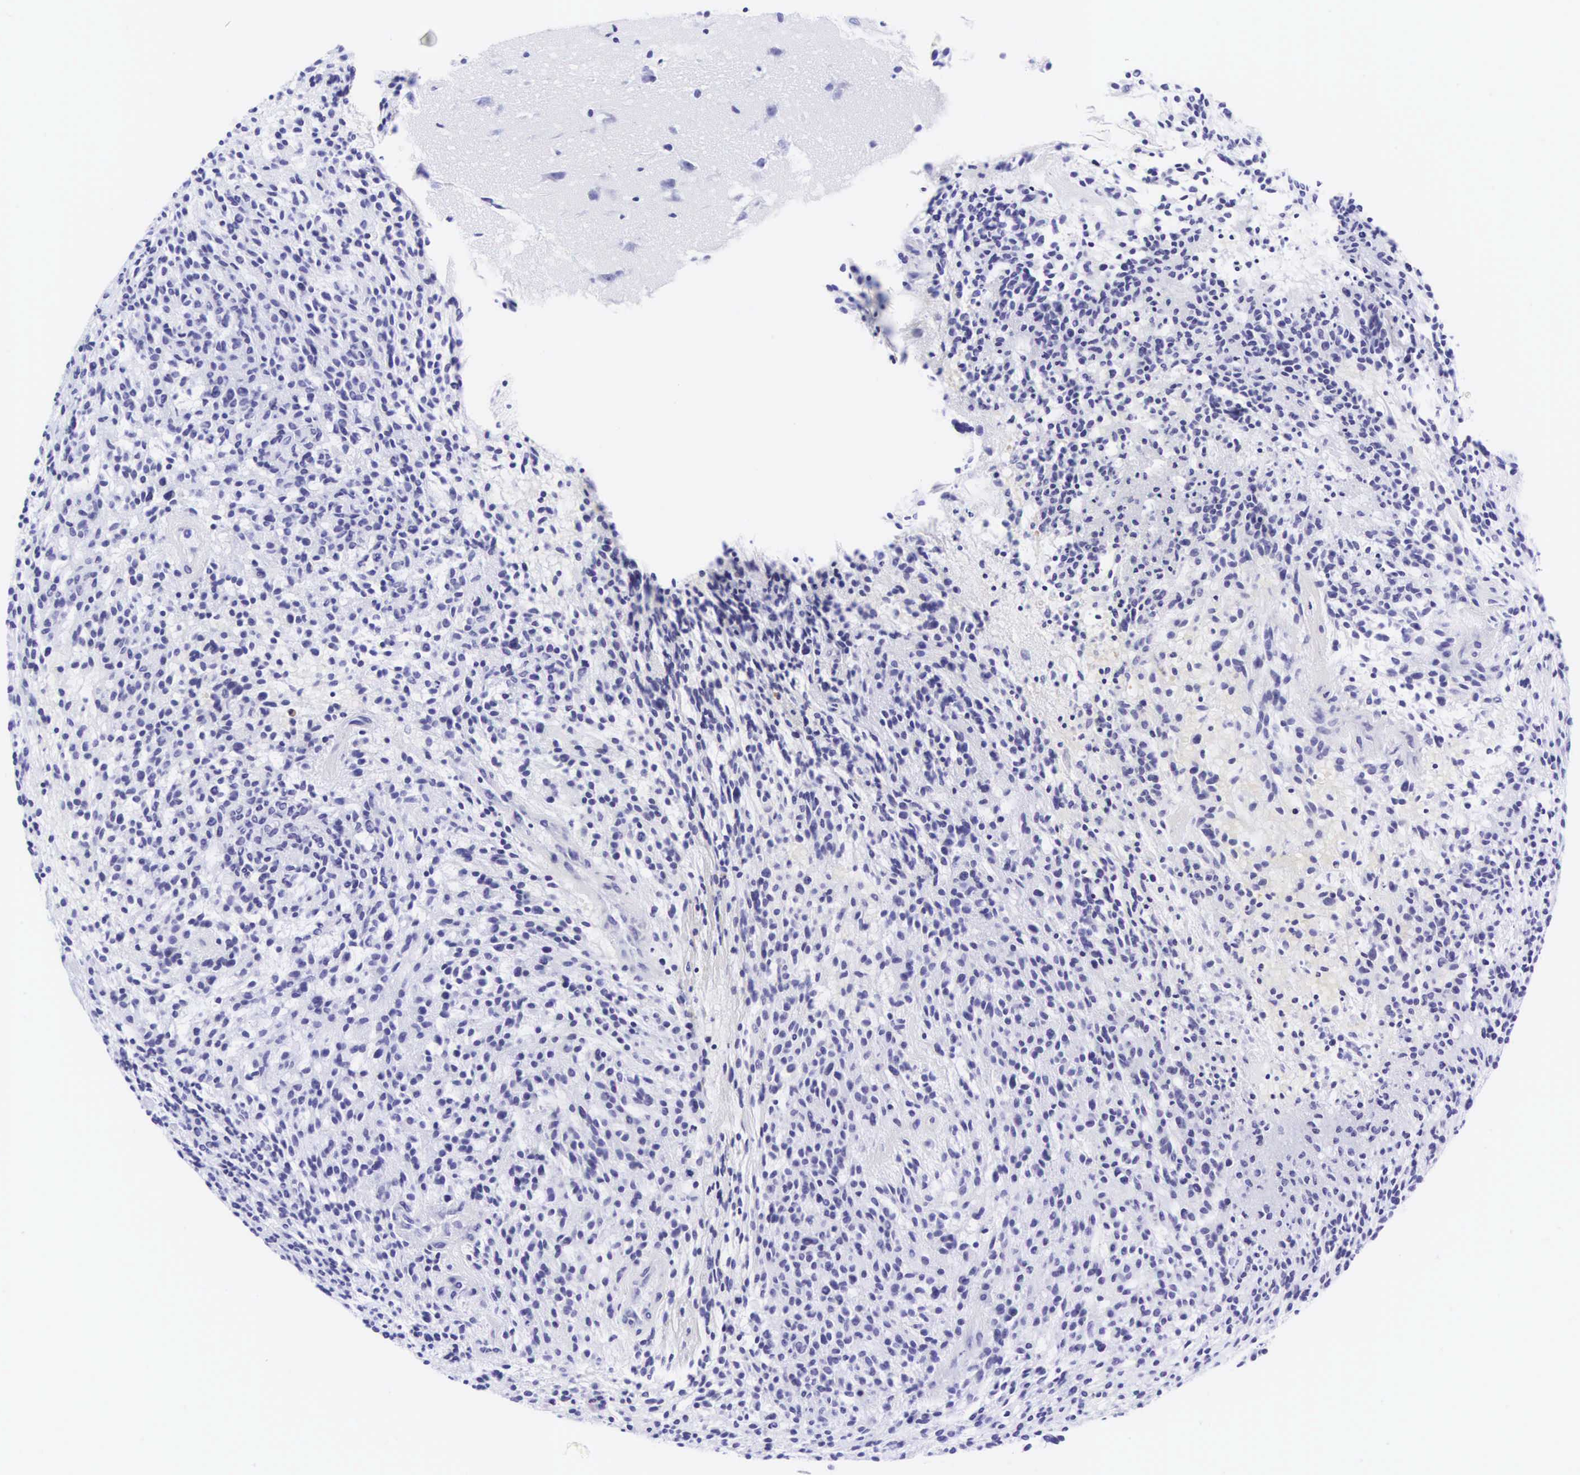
{"staining": {"intensity": "negative", "quantity": "none", "location": "none"}, "tissue": "glioma", "cell_type": "Tumor cells", "image_type": "cancer", "snomed": [{"axis": "morphology", "description": "Glioma, malignant, High grade"}, {"axis": "topography", "description": "Brain"}], "caption": "High magnification brightfield microscopy of glioma stained with DAB (brown) and counterstained with hematoxylin (blue): tumor cells show no significant staining.", "gene": "KRT18", "patient": {"sex": "female", "age": 13}}